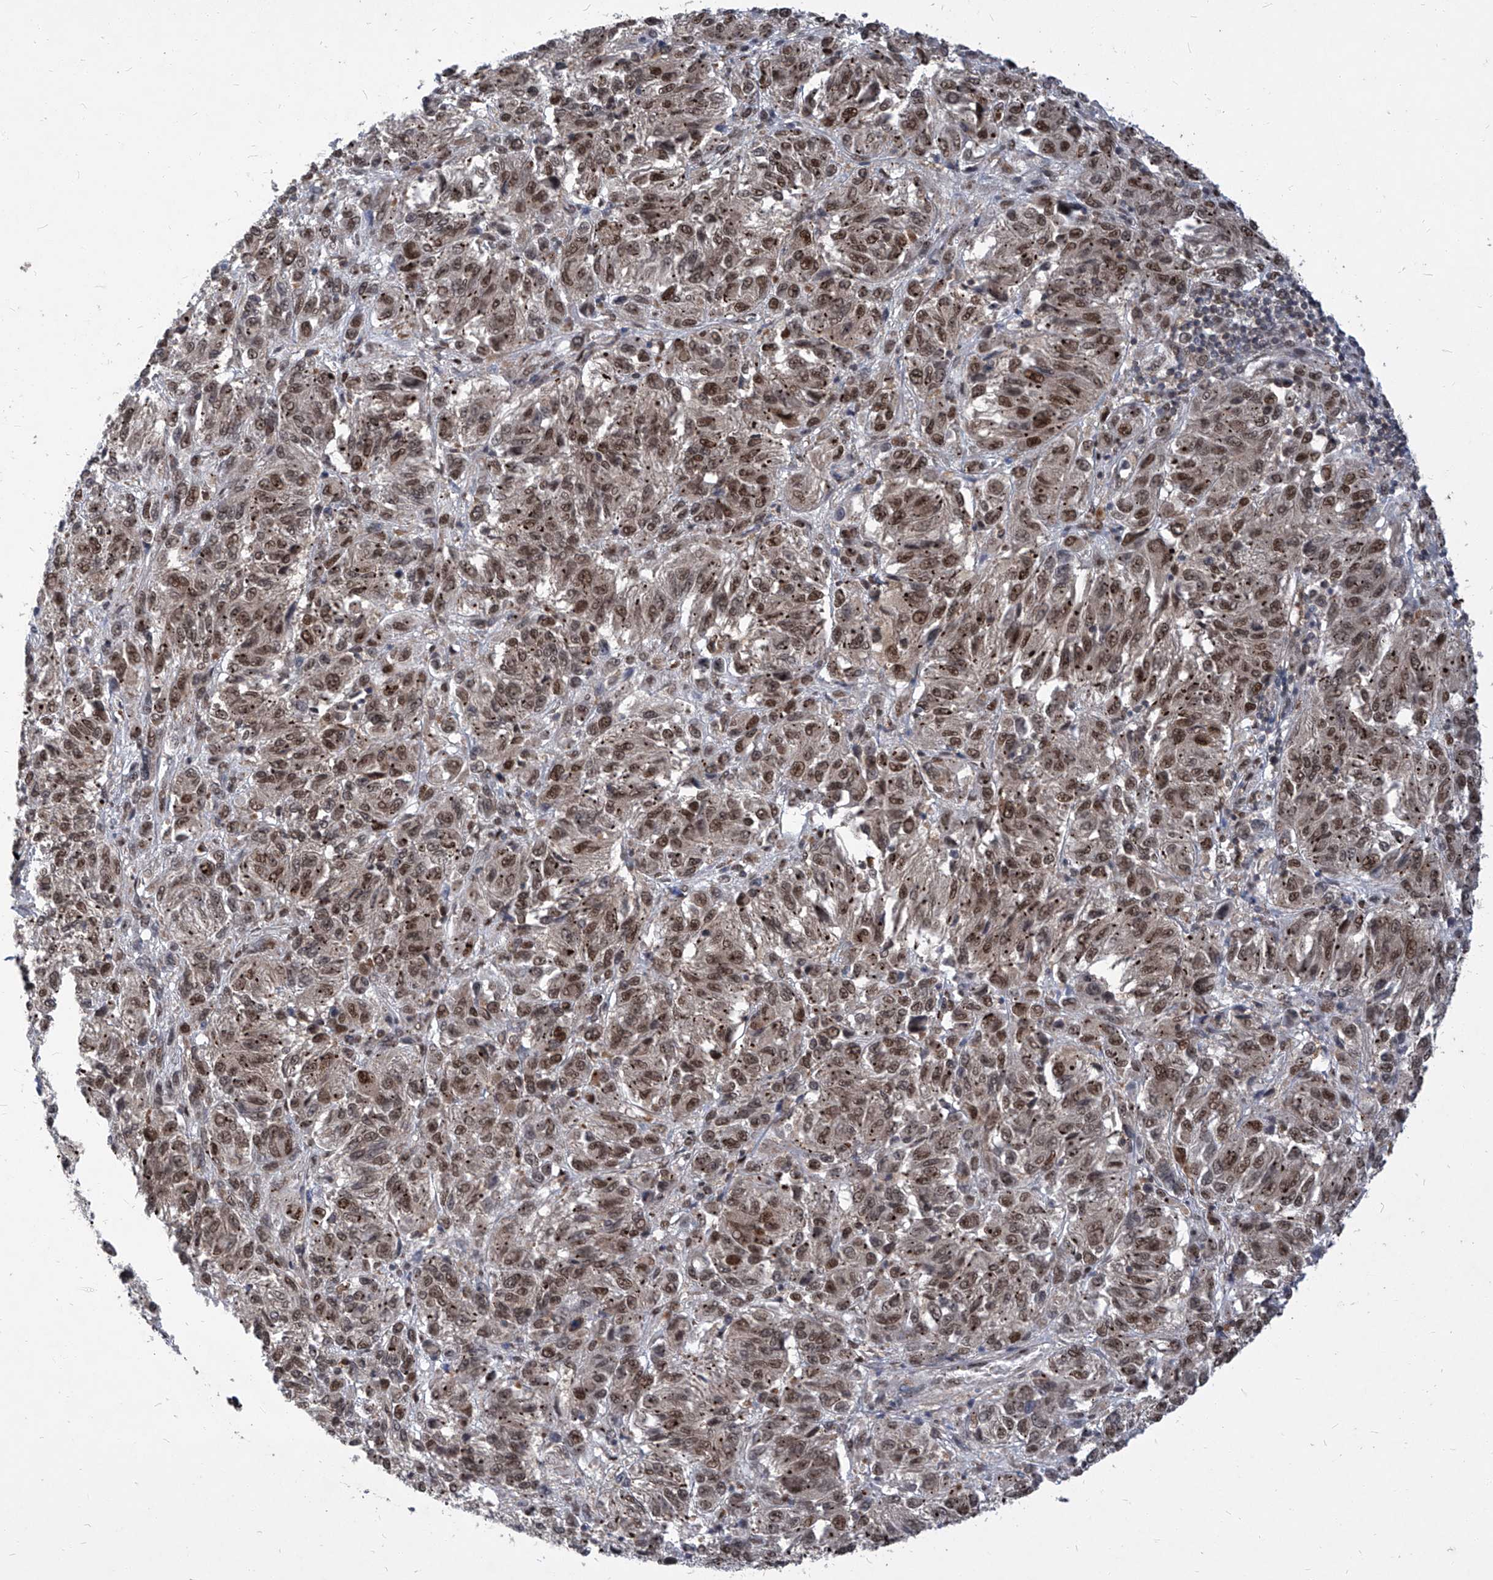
{"staining": {"intensity": "moderate", "quantity": ">75%", "location": "nuclear"}, "tissue": "melanoma", "cell_type": "Tumor cells", "image_type": "cancer", "snomed": [{"axis": "morphology", "description": "Malignant melanoma, Metastatic site"}, {"axis": "topography", "description": "Lung"}], "caption": "This histopathology image exhibits IHC staining of human malignant melanoma (metastatic site), with medium moderate nuclear staining in approximately >75% of tumor cells.", "gene": "KPNB1", "patient": {"sex": "male", "age": 64}}